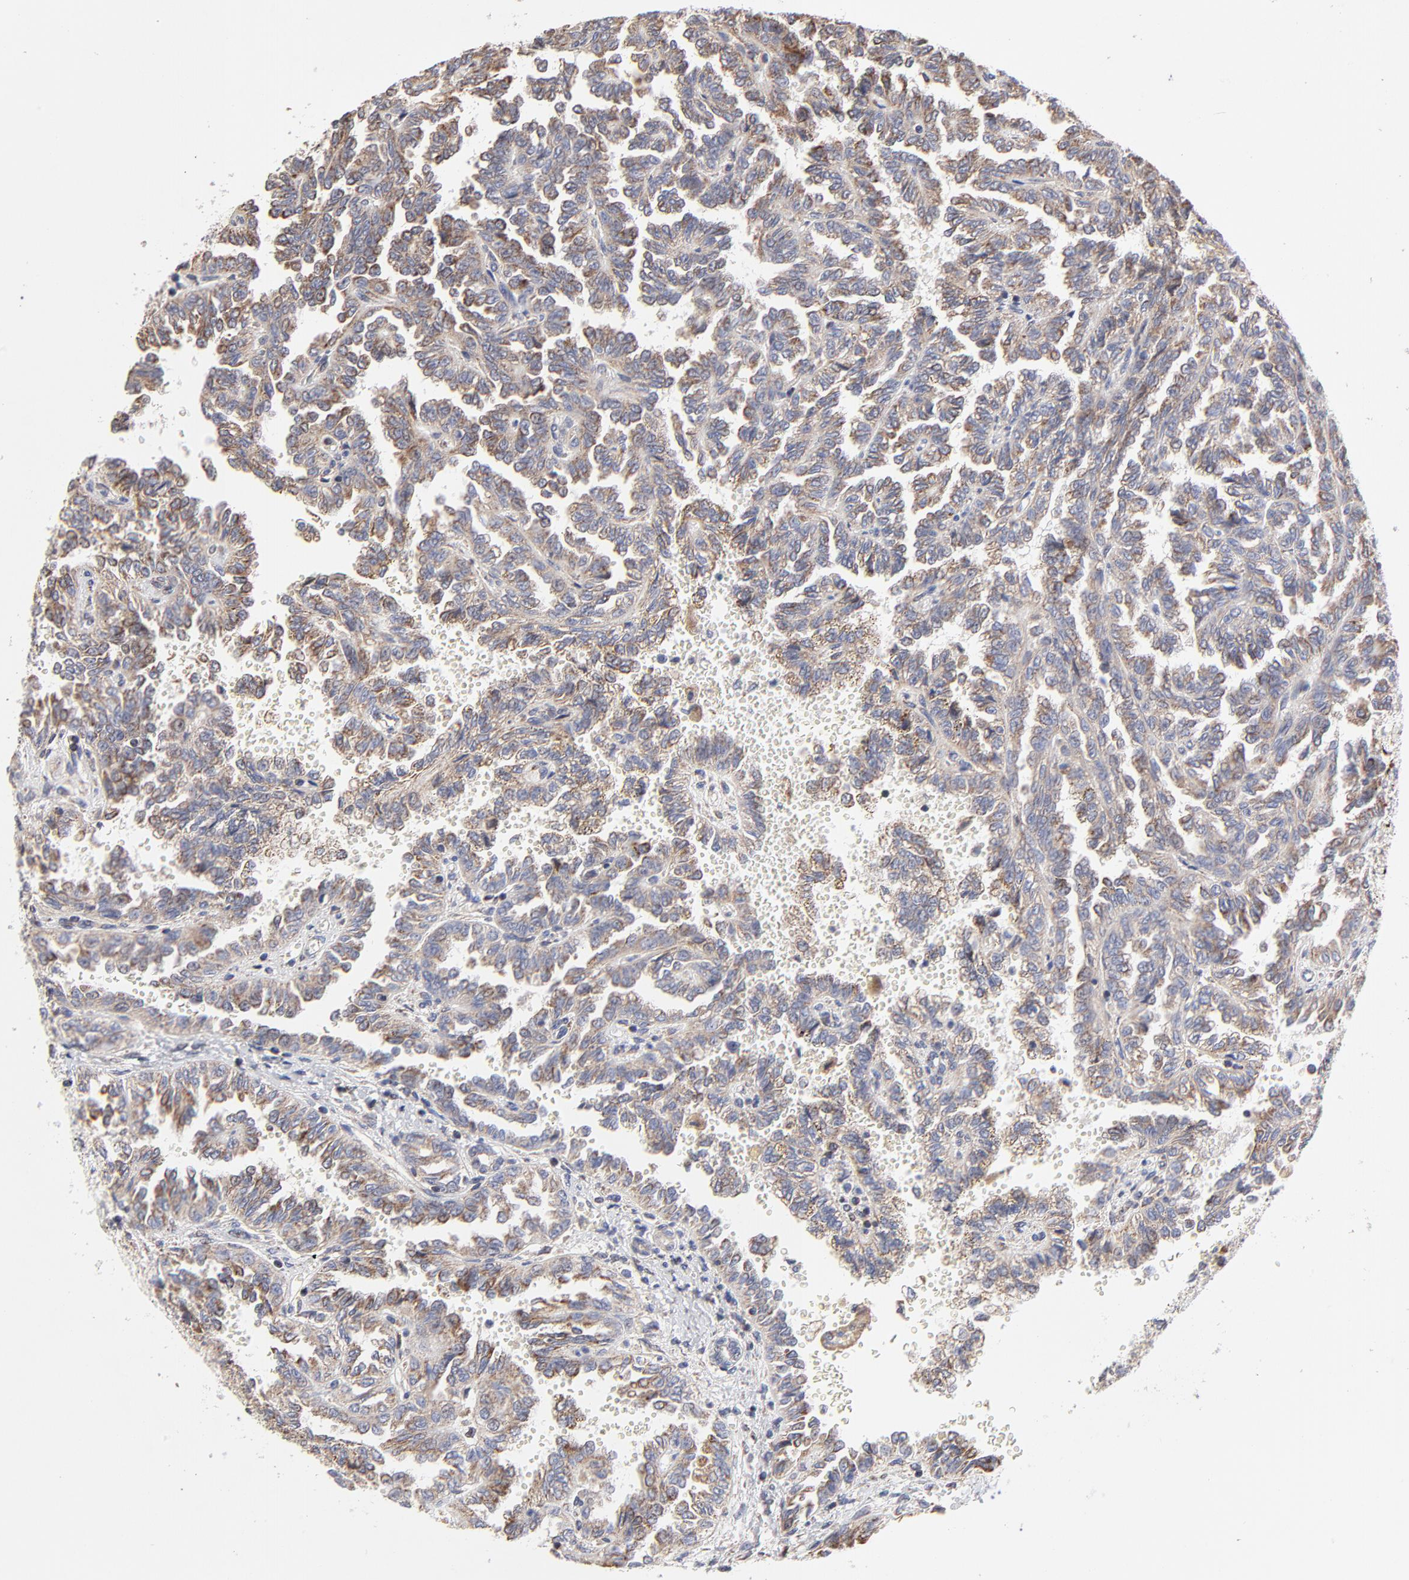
{"staining": {"intensity": "weak", "quantity": "<25%", "location": "cytoplasmic/membranous"}, "tissue": "renal cancer", "cell_type": "Tumor cells", "image_type": "cancer", "snomed": [{"axis": "morphology", "description": "Inflammation, NOS"}, {"axis": "morphology", "description": "Adenocarcinoma, NOS"}, {"axis": "topography", "description": "Kidney"}], "caption": "This image is of renal cancer stained with immunohistochemistry to label a protein in brown with the nuclei are counter-stained blue. There is no expression in tumor cells.", "gene": "ZNF550", "patient": {"sex": "male", "age": 68}}